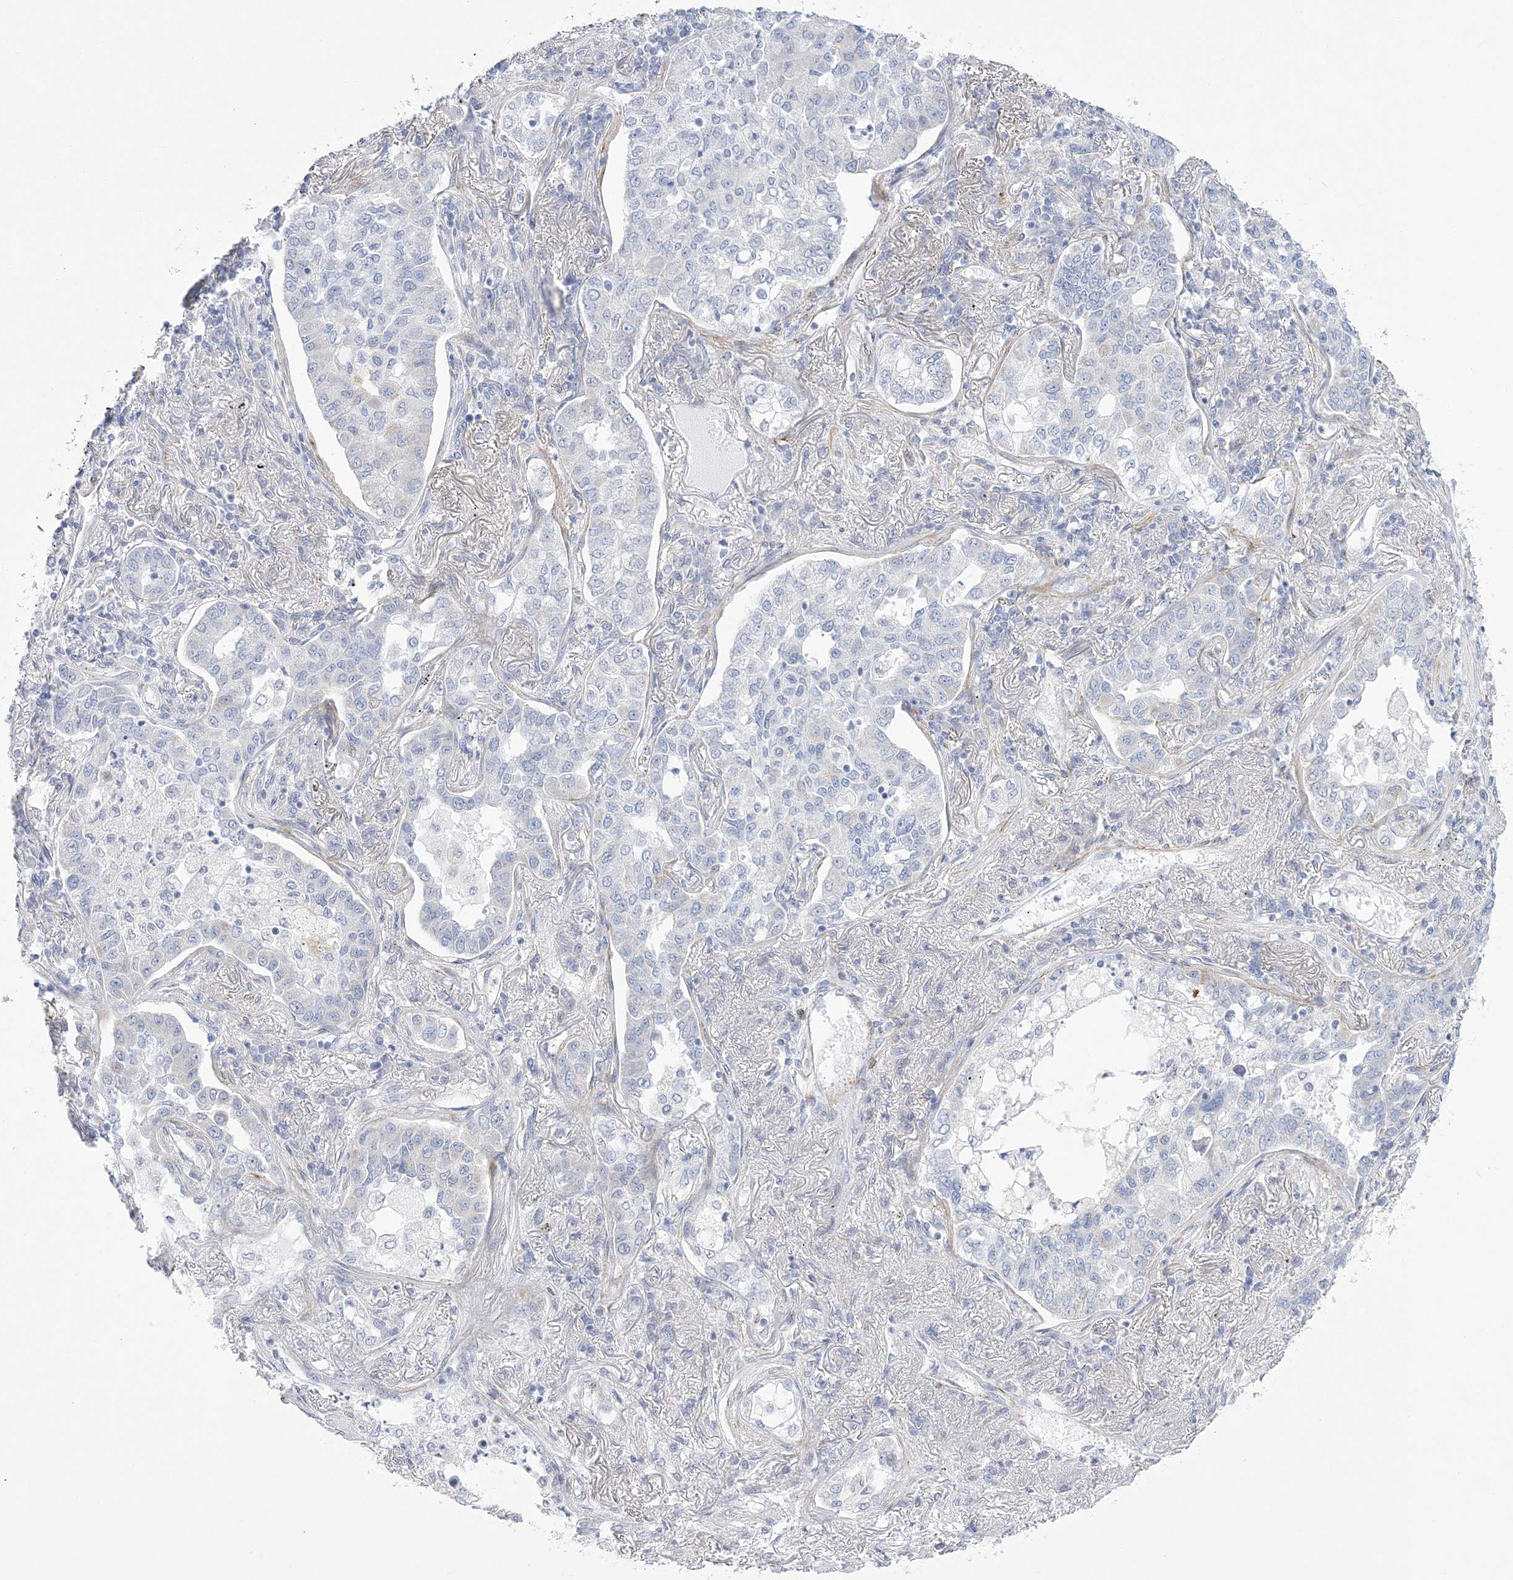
{"staining": {"intensity": "negative", "quantity": "none", "location": "none"}, "tissue": "lung cancer", "cell_type": "Tumor cells", "image_type": "cancer", "snomed": [{"axis": "morphology", "description": "Adenocarcinoma, NOS"}, {"axis": "topography", "description": "Lung"}], "caption": "This is a image of immunohistochemistry staining of lung adenocarcinoma, which shows no positivity in tumor cells.", "gene": "WDR27", "patient": {"sex": "male", "age": 49}}